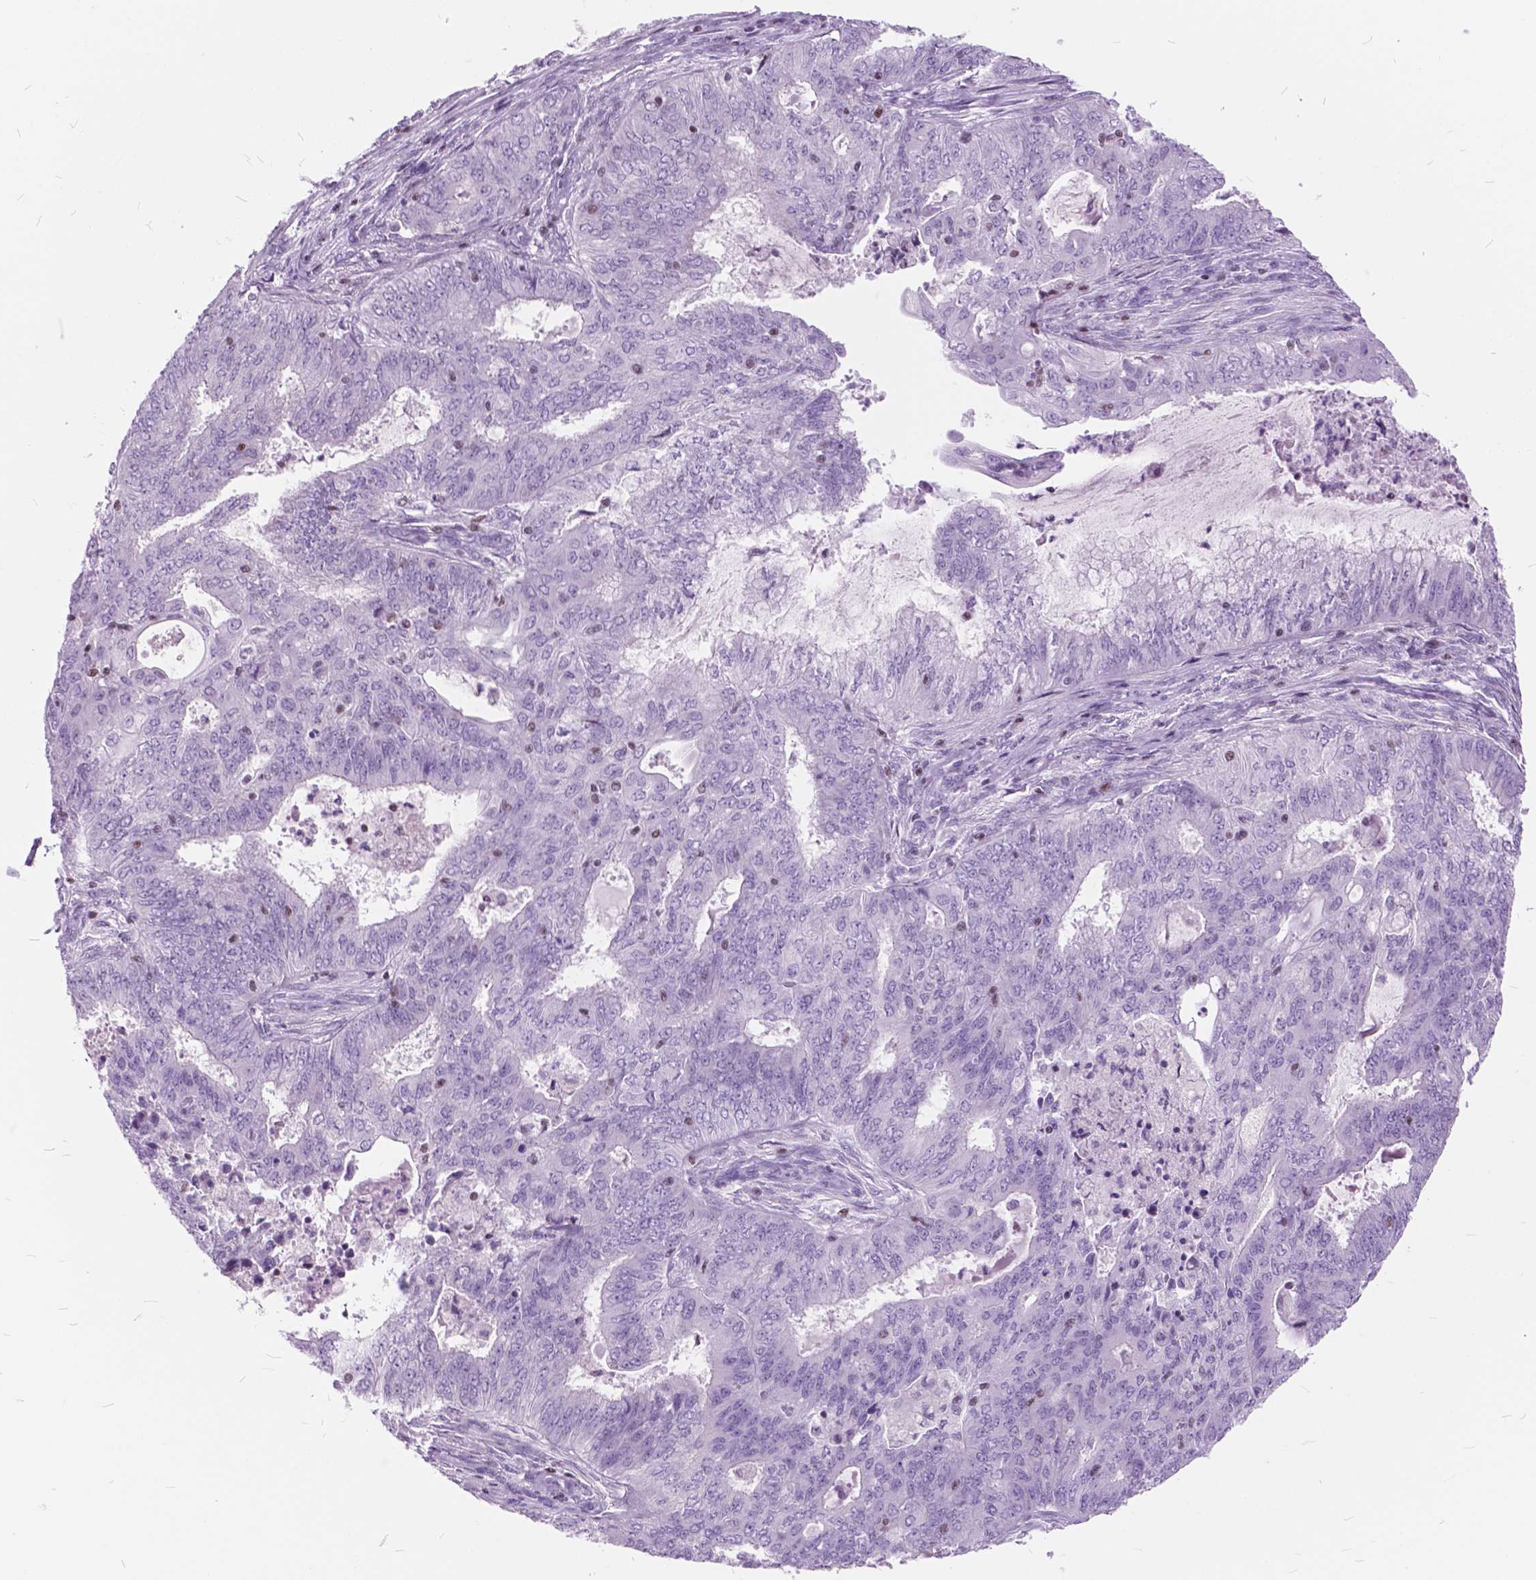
{"staining": {"intensity": "negative", "quantity": "none", "location": "none"}, "tissue": "endometrial cancer", "cell_type": "Tumor cells", "image_type": "cancer", "snomed": [{"axis": "morphology", "description": "Adenocarcinoma, NOS"}, {"axis": "topography", "description": "Endometrium"}], "caption": "An immunohistochemistry (IHC) micrograph of endometrial cancer (adenocarcinoma) is shown. There is no staining in tumor cells of endometrial cancer (adenocarcinoma).", "gene": "SP140", "patient": {"sex": "female", "age": 62}}